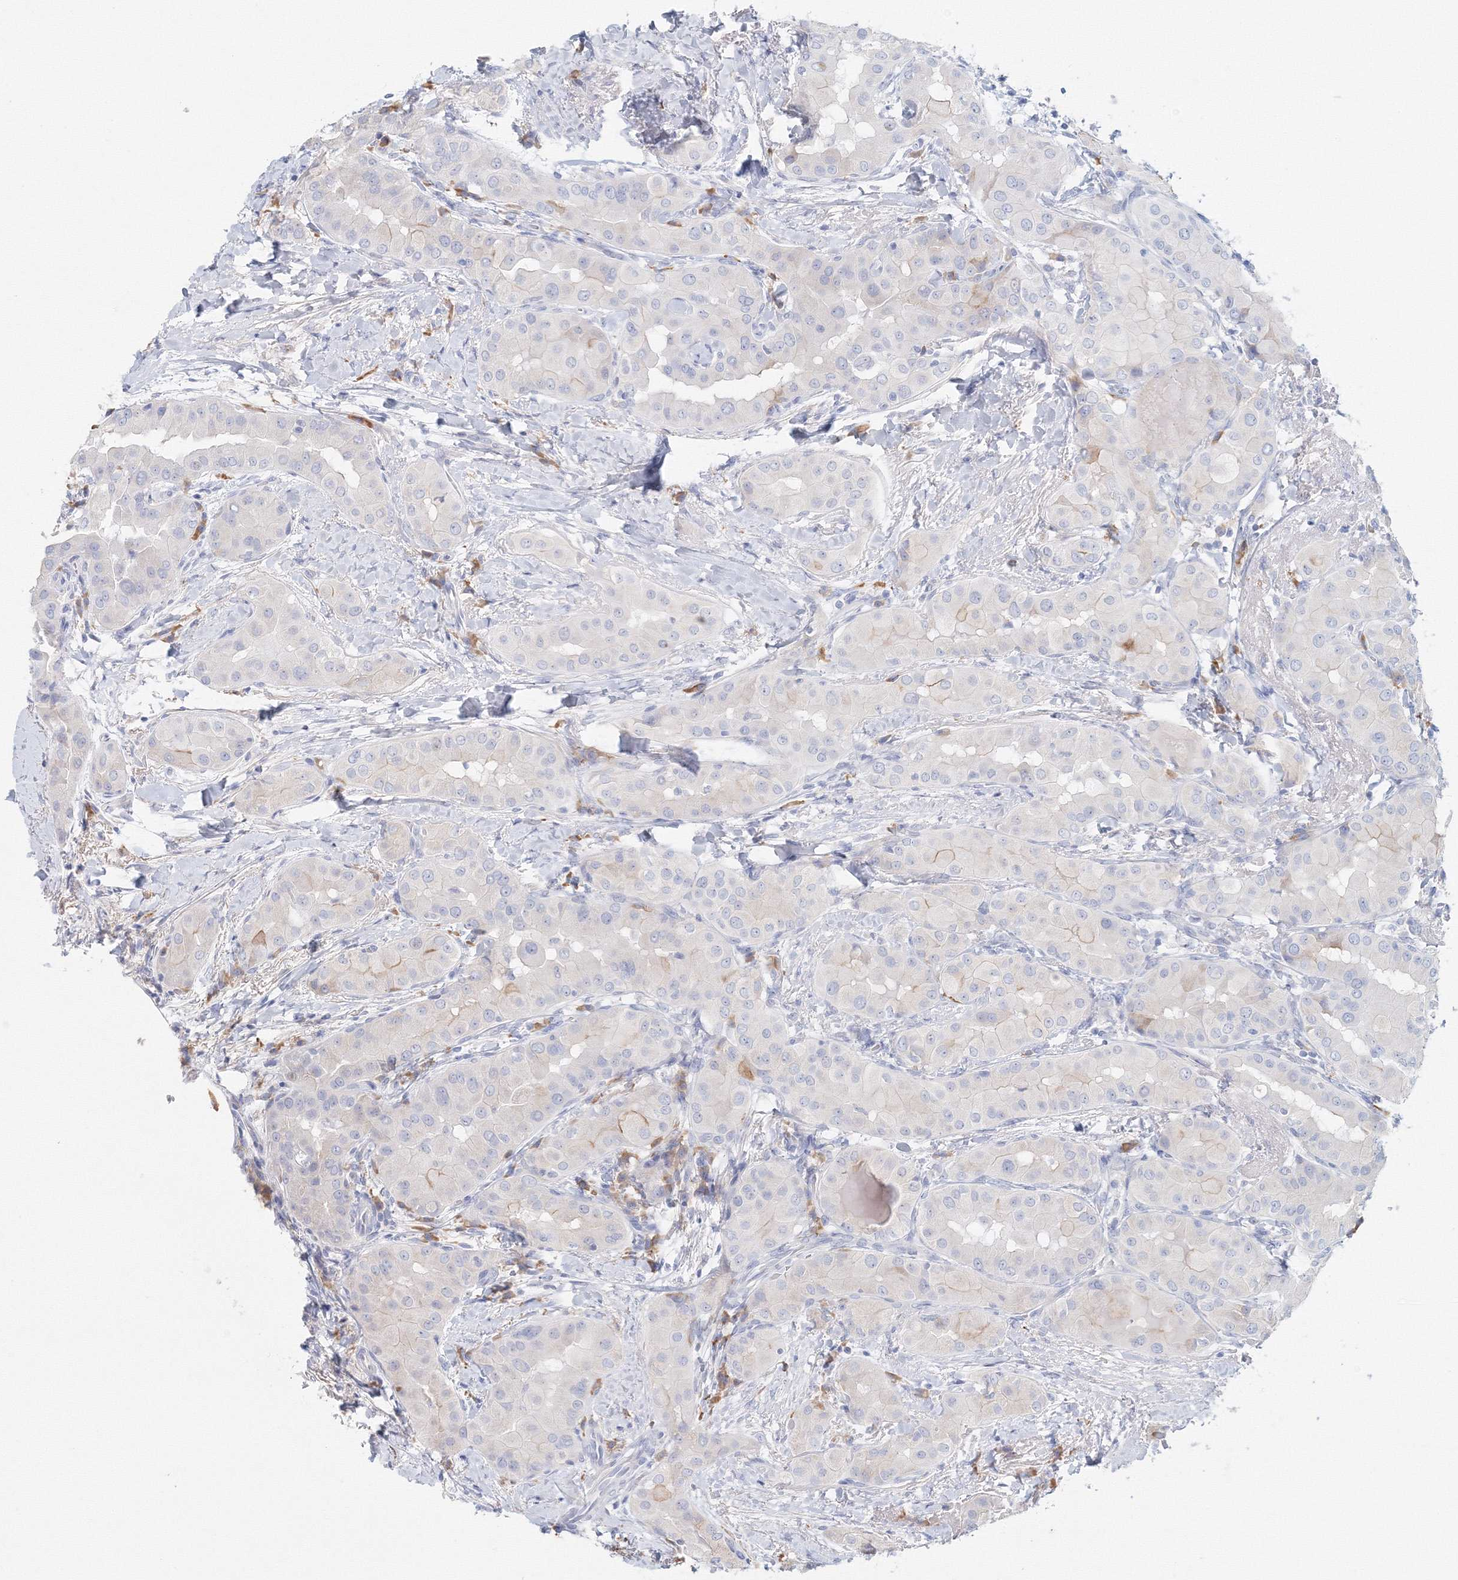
{"staining": {"intensity": "negative", "quantity": "none", "location": "none"}, "tissue": "thyroid cancer", "cell_type": "Tumor cells", "image_type": "cancer", "snomed": [{"axis": "morphology", "description": "Papillary adenocarcinoma, NOS"}, {"axis": "topography", "description": "Thyroid gland"}], "caption": "Immunohistochemistry (IHC) photomicrograph of thyroid cancer stained for a protein (brown), which shows no staining in tumor cells.", "gene": "VSIG1", "patient": {"sex": "male", "age": 33}}